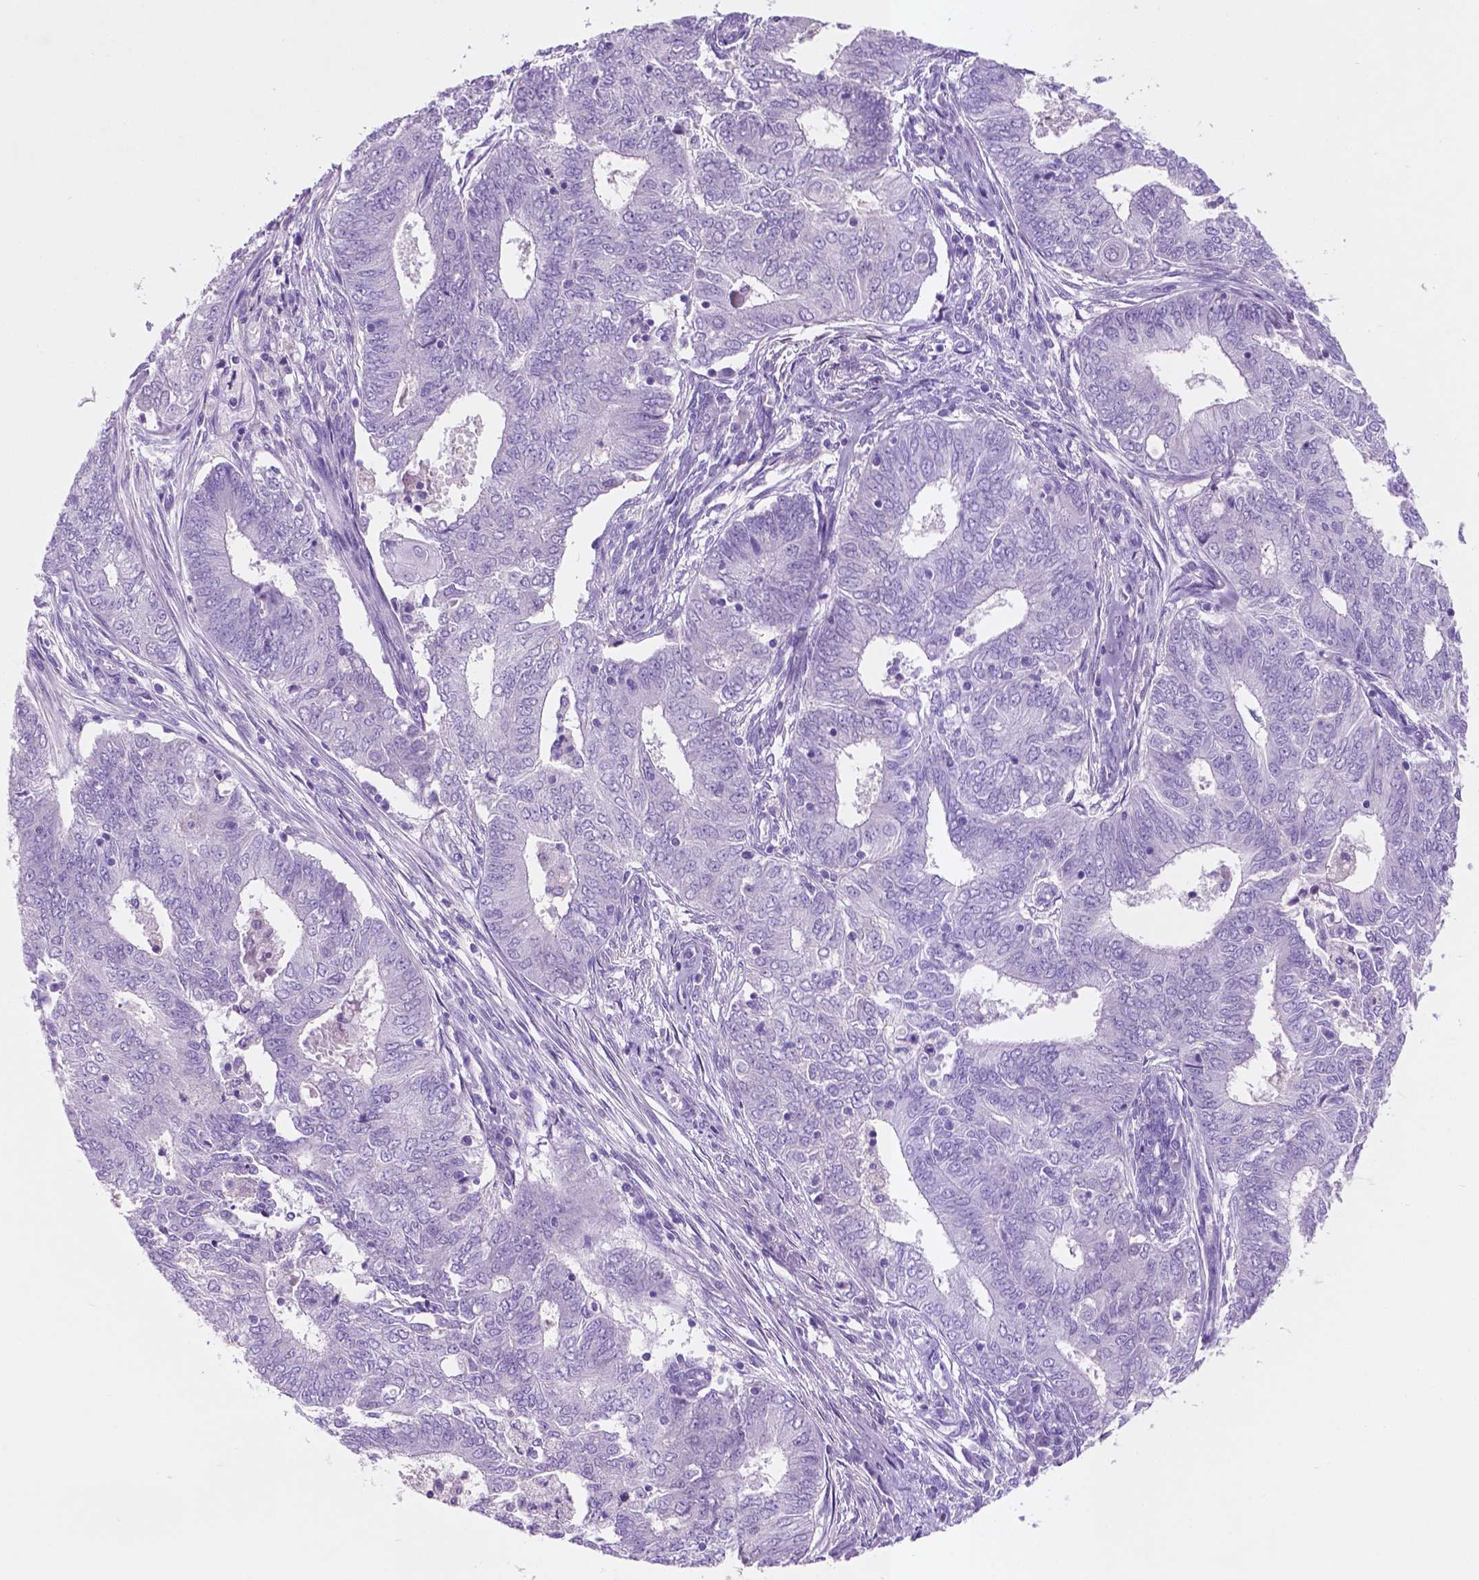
{"staining": {"intensity": "negative", "quantity": "none", "location": "none"}, "tissue": "endometrial cancer", "cell_type": "Tumor cells", "image_type": "cancer", "snomed": [{"axis": "morphology", "description": "Adenocarcinoma, NOS"}, {"axis": "topography", "description": "Endometrium"}], "caption": "Immunohistochemistry (IHC) image of neoplastic tissue: human endometrial cancer stained with DAB (3,3'-diaminobenzidine) reveals no significant protein expression in tumor cells.", "gene": "POU4F1", "patient": {"sex": "female", "age": 62}}